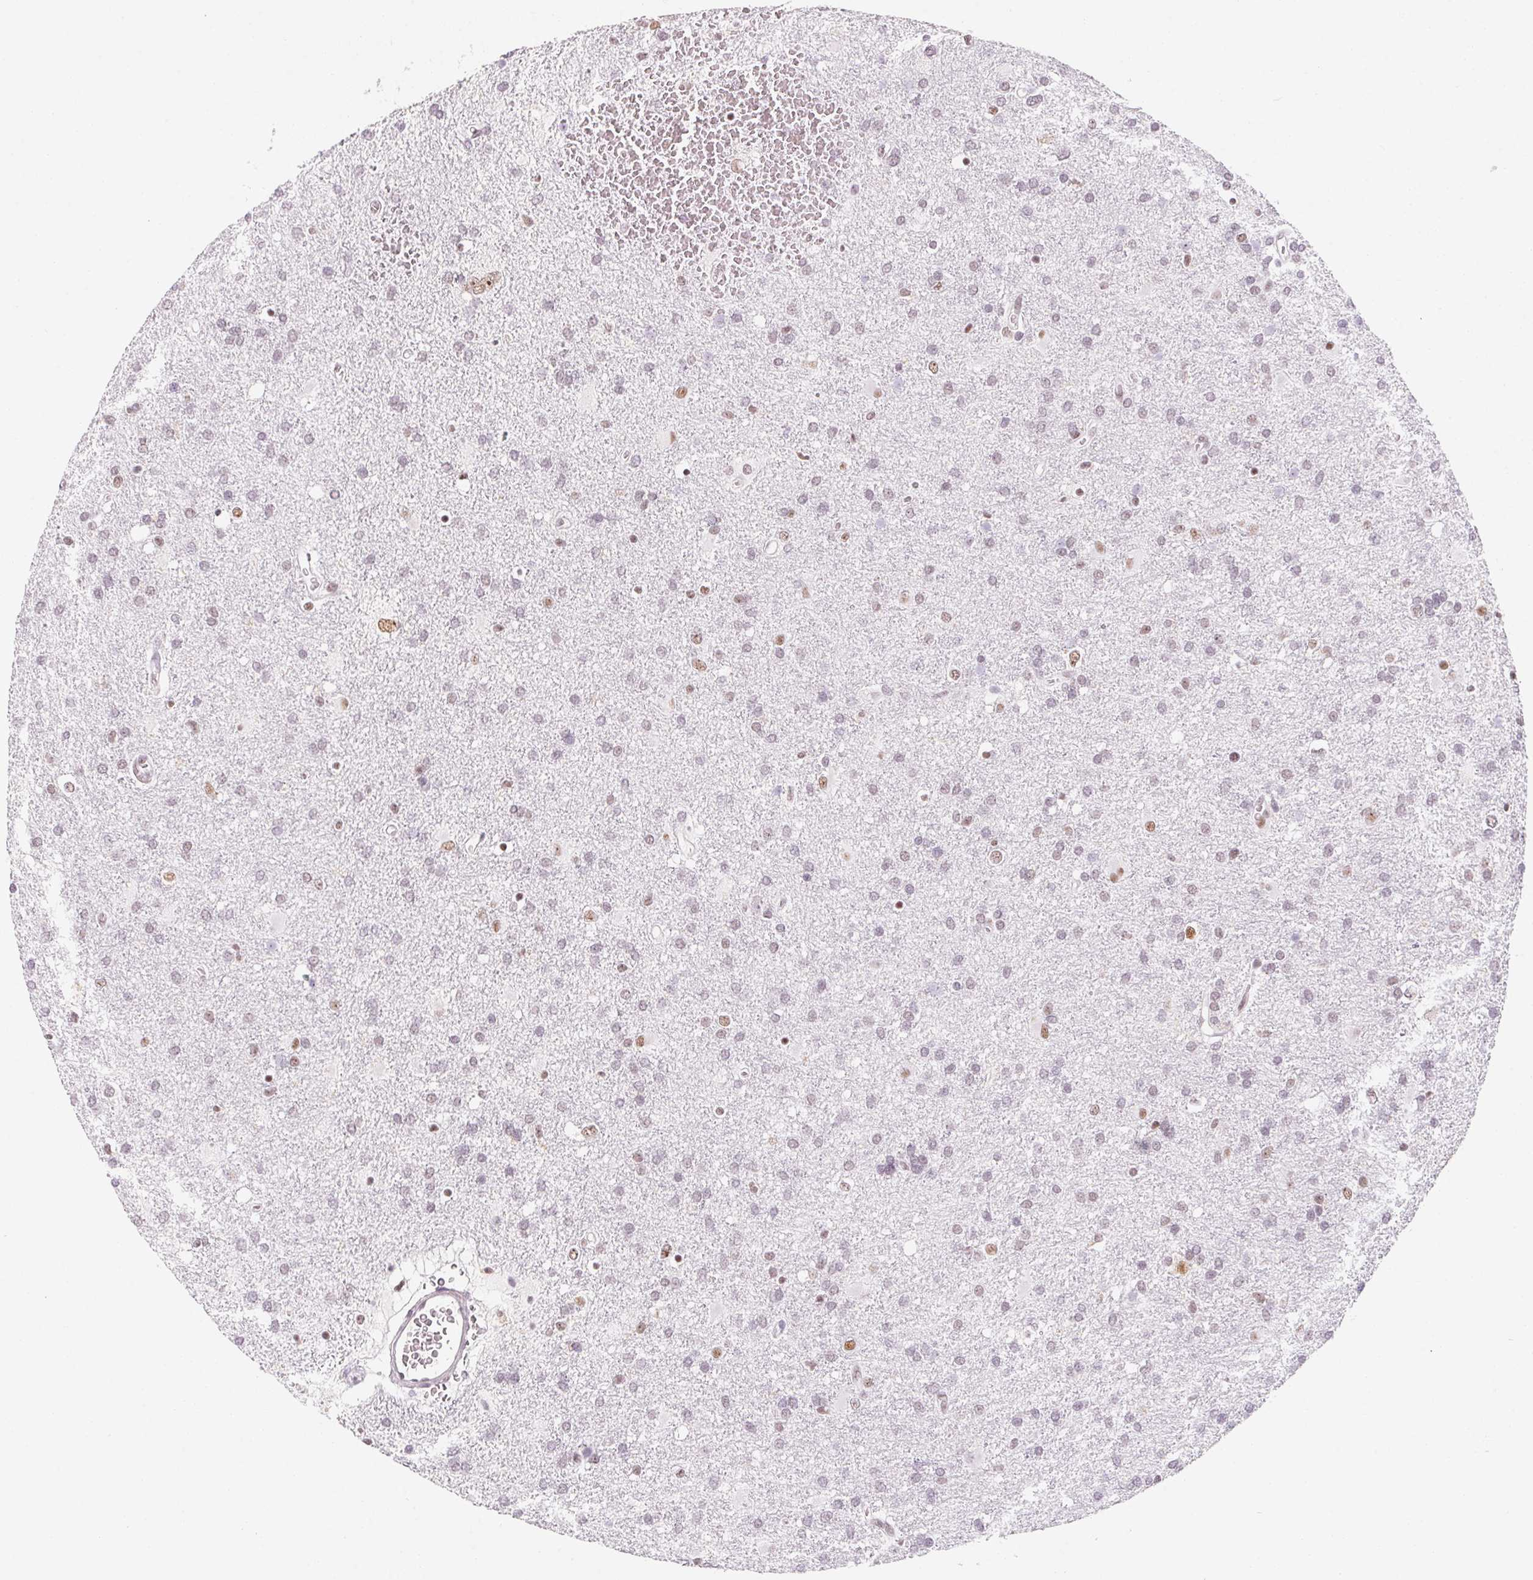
{"staining": {"intensity": "weak", "quantity": "<25%", "location": "nuclear"}, "tissue": "glioma", "cell_type": "Tumor cells", "image_type": "cancer", "snomed": [{"axis": "morphology", "description": "Glioma, malignant, Low grade"}, {"axis": "topography", "description": "Brain"}], "caption": "Glioma stained for a protein using immunohistochemistry exhibits no staining tumor cells.", "gene": "ZIC4", "patient": {"sex": "male", "age": 66}}